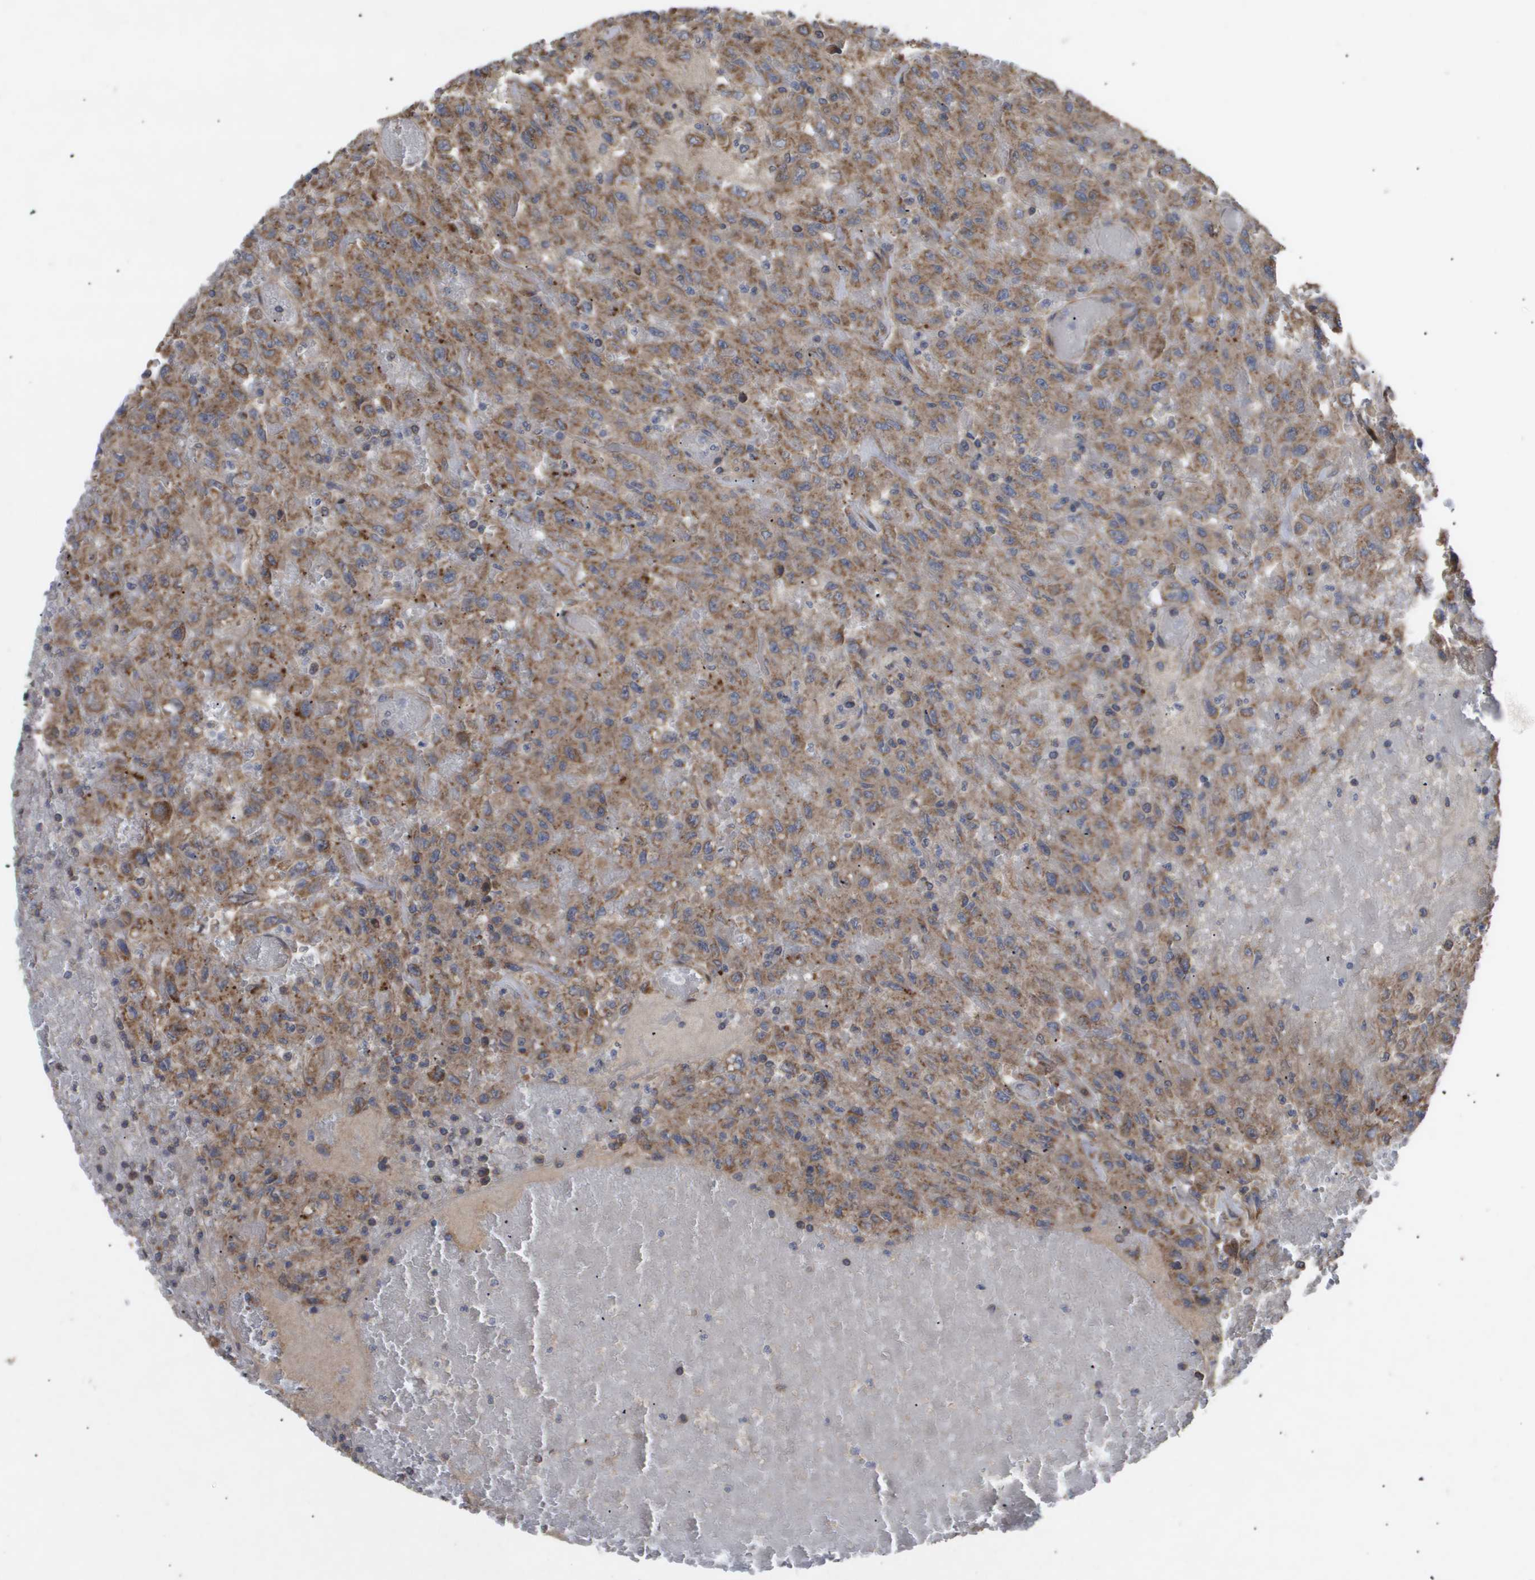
{"staining": {"intensity": "moderate", "quantity": ">75%", "location": "cytoplasmic/membranous"}, "tissue": "urothelial cancer", "cell_type": "Tumor cells", "image_type": "cancer", "snomed": [{"axis": "morphology", "description": "Urothelial carcinoma, High grade"}, {"axis": "topography", "description": "Urinary bladder"}], "caption": "Urothelial carcinoma (high-grade) was stained to show a protein in brown. There is medium levels of moderate cytoplasmic/membranous expression in about >75% of tumor cells.", "gene": "TNS1", "patient": {"sex": "male", "age": 46}}